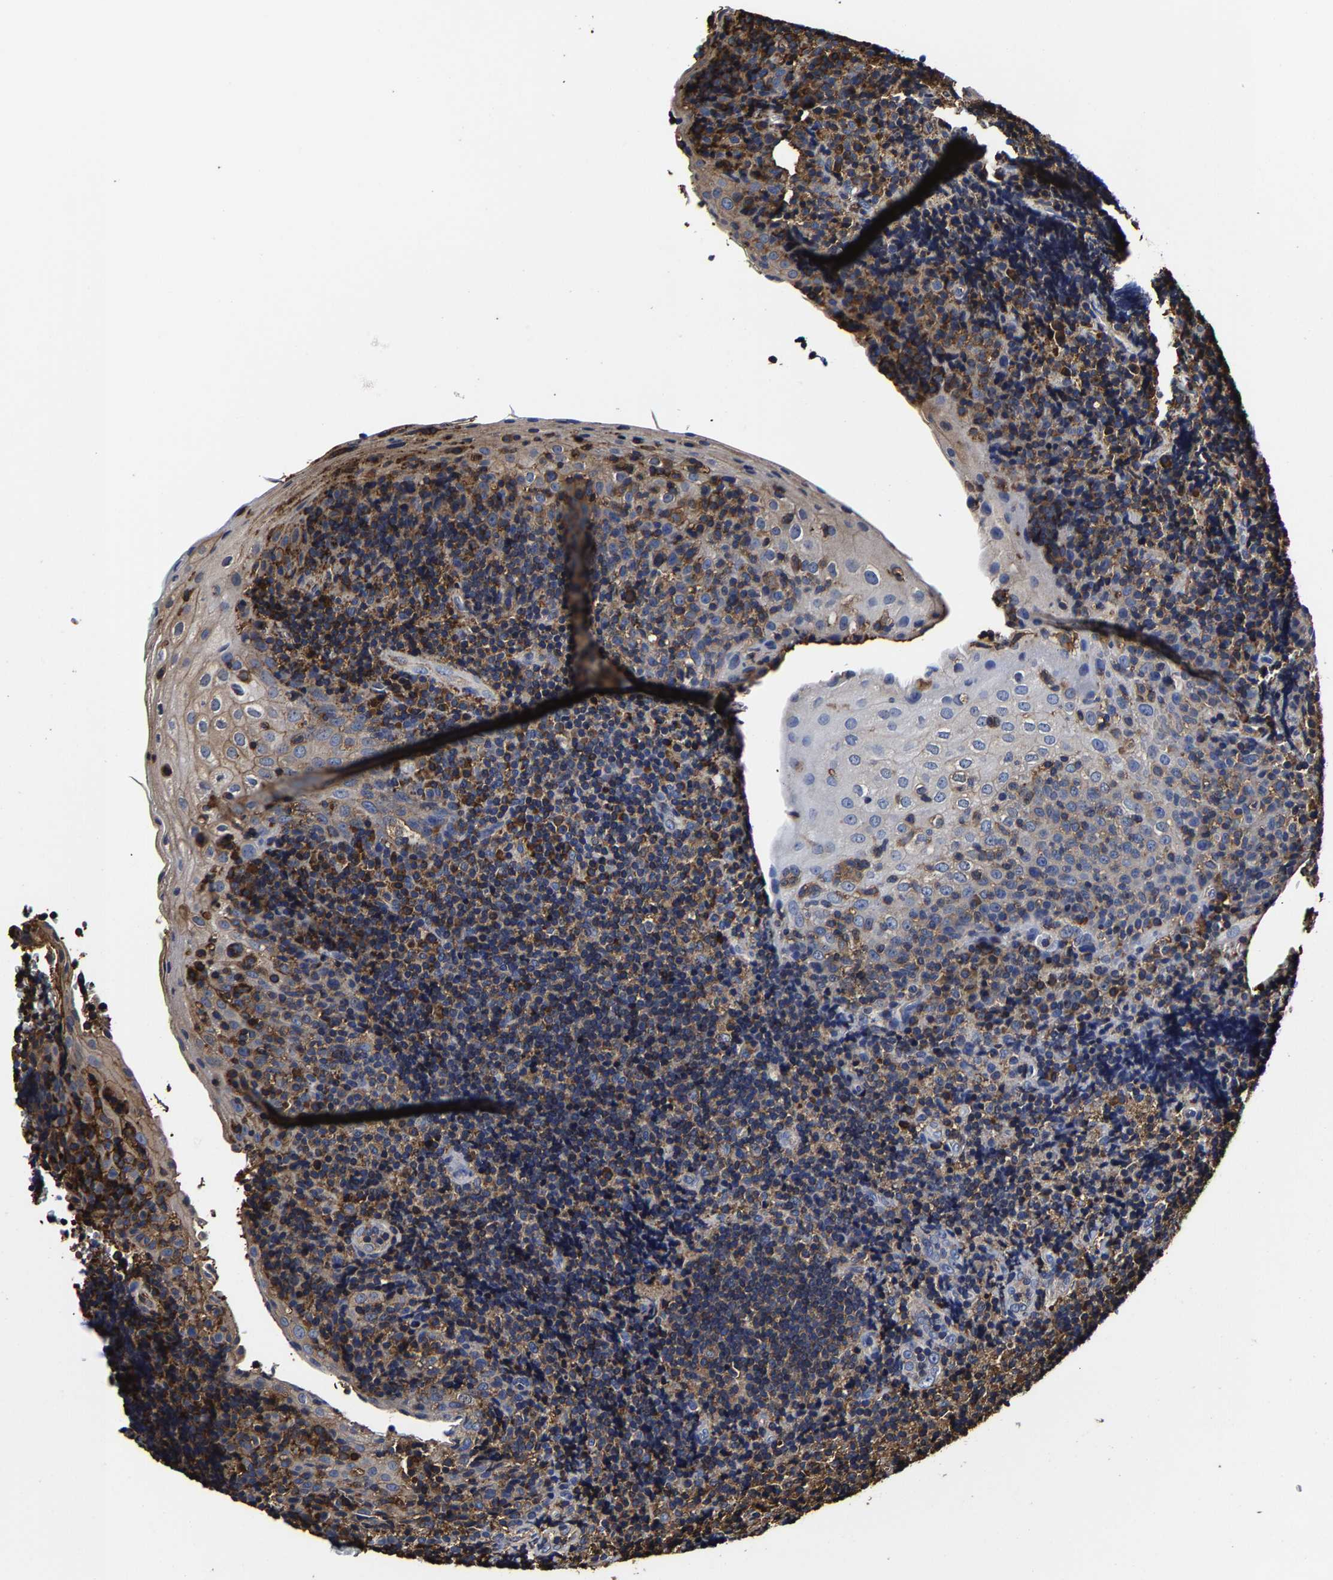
{"staining": {"intensity": "moderate", "quantity": ">75%", "location": "cytoplasmic/membranous"}, "tissue": "tonsil", "cell_type": "Germinal center cells", "image_type": "normal", "snomed": [{"axis": "morphology", "description": "Normal tissue, NOS"}, {"axis": "topography", "description": "Tonsil"}], "caption": "Germinal center cells reveal moderate cytoplasmic/membranous staining in approximately >75% of cells in benign tonsil. (DAB (3,3'-diaminobenzidine) = brown stain, brightfield microscopy at high magnification).", "gene": "SSH3", "patient": {"sex": "male", "age": 37}}